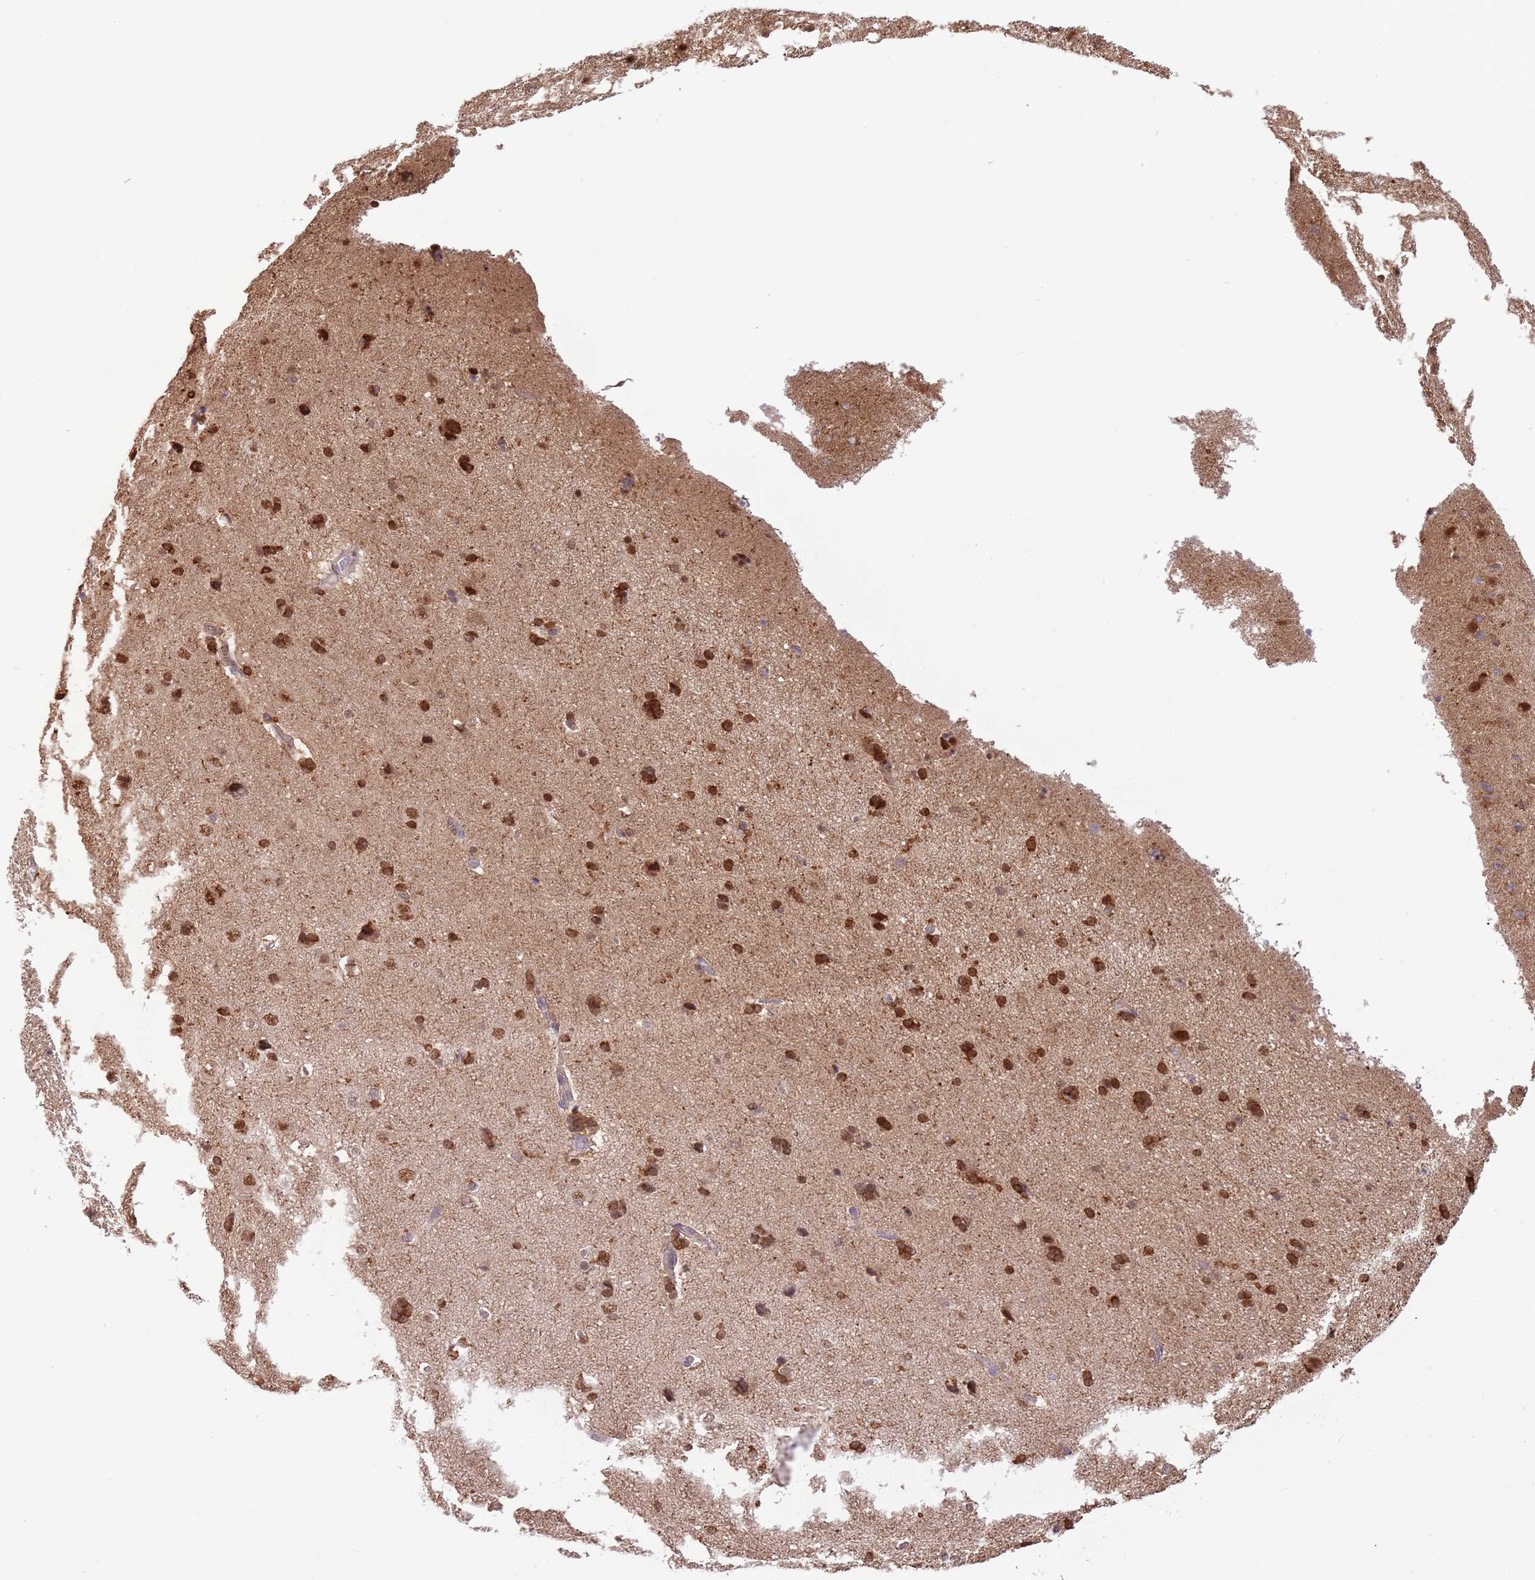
{"staining": {"intensity": "weak", "quantity": "25%-75%", "location": "cytoplasmic/membranous,nuclear"}, "tissue": "cerebral cortex", "cell_type": "Endothelial cells", "image_type": "normal", "snomed": [{"axis": "morphology", "description": "Normal tissue, NOS"}, {"axis": "topography", "description": "Cerebral cortex"}], "caption": "Weak cytoplasmic/membranous,nuclear staining is appreciated in approximately 25%-75% of endothelial cells in unremarkable cerebral cortex.", "gene": "PLSCR5", "patient": {"sex": "male", "age": 62}}